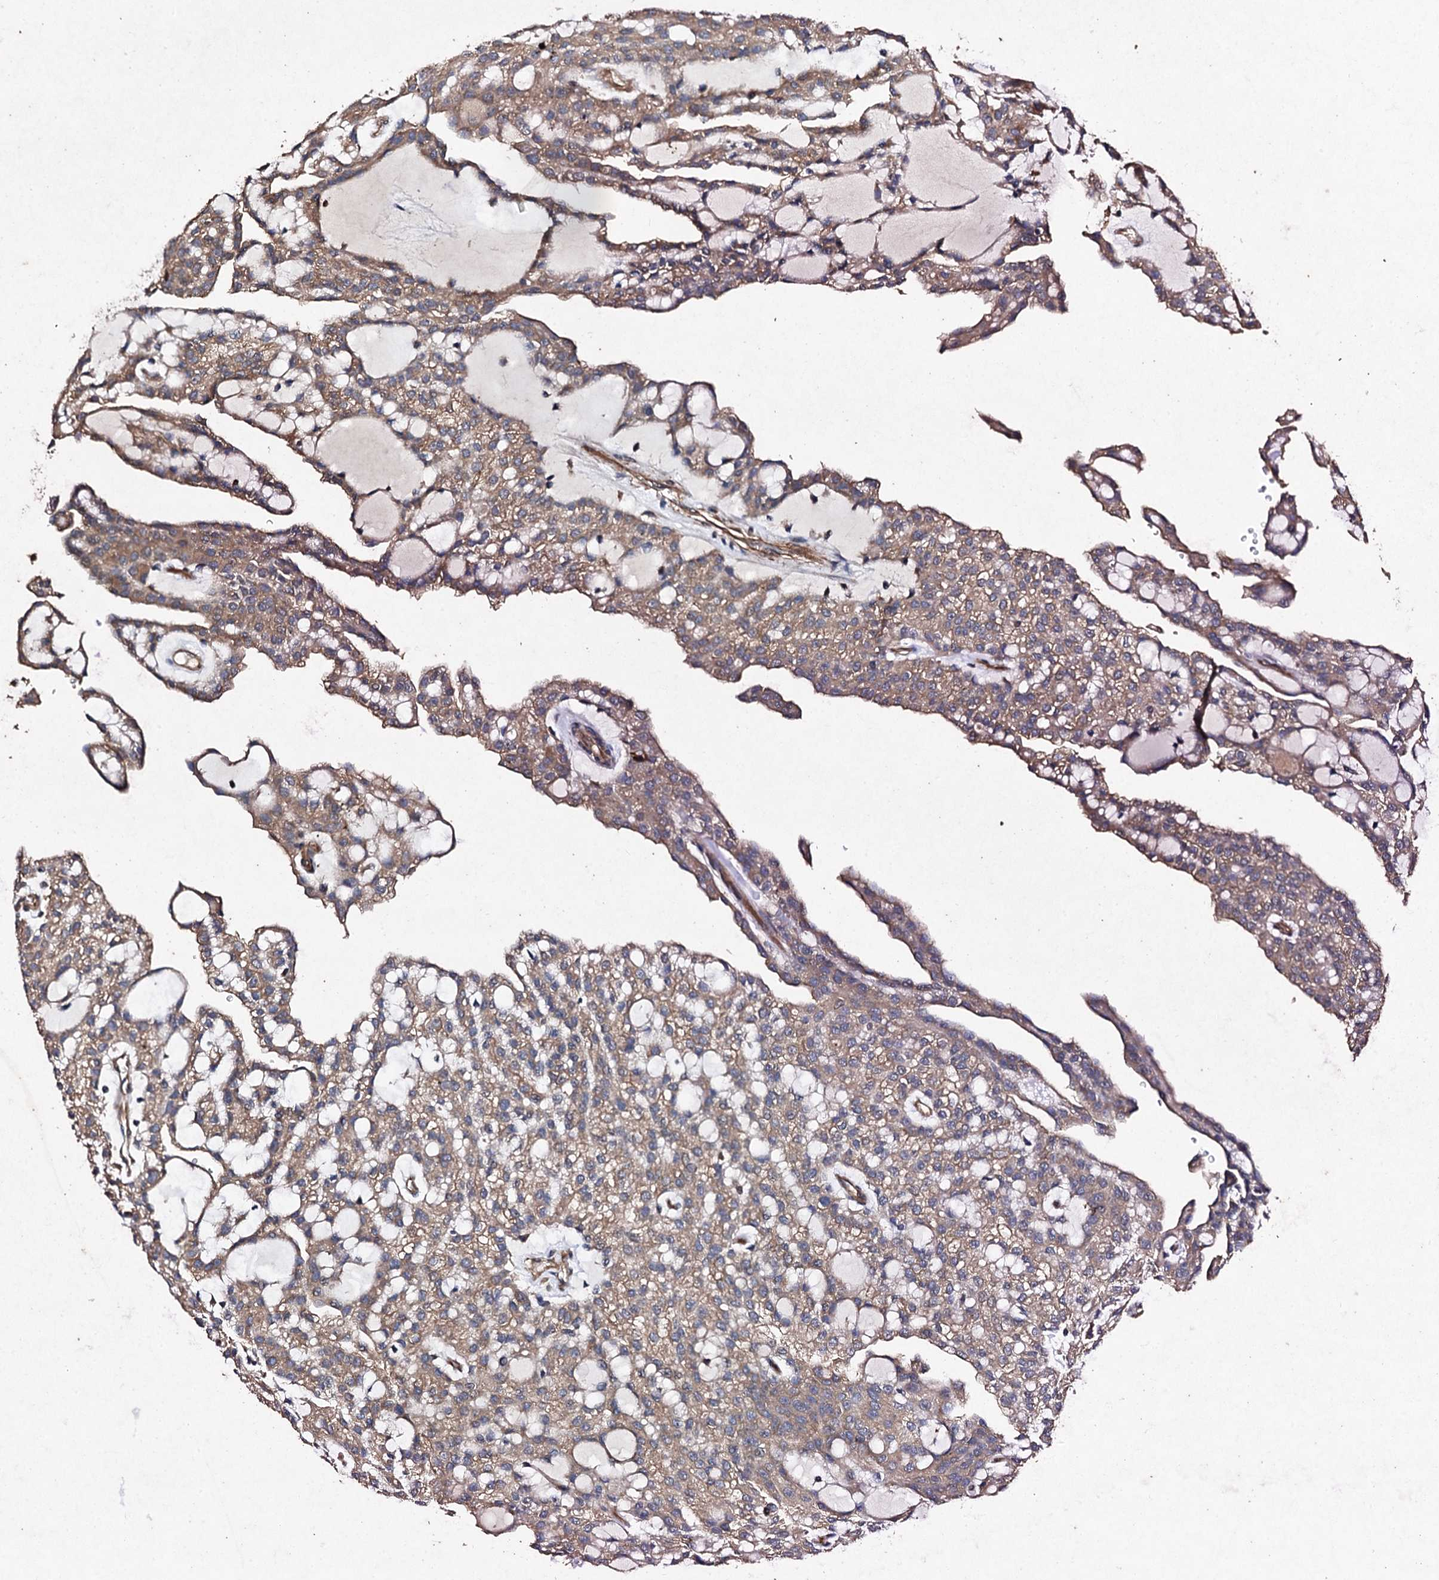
{"staining": {"intensity": "moderate", "quantity": ">75%", "location": "cytoplasmic/membranous"}, "tissue": "renal cancer", "cell_type": "Tumor cells", "image_type": "cancer", "snomed": [{"axis": "morphology", "description": "Adenocarcinoma, NOS"}, {"axis": "topography", "description": "Kidney"}], "caption": "IHC of renal cancer (adenocarcinoma) displays medium levels of moderate cytoplasmic/membranous positivity in about >75% of tumor cells. (Stains: DAB (3,3'-diaminobenzidine) in brown, nuclei in blue, Microscopy: brightfield microscopy at high magnification).", "gene": "MOCOS", "patient": {"sex": "male", "age": 63}}